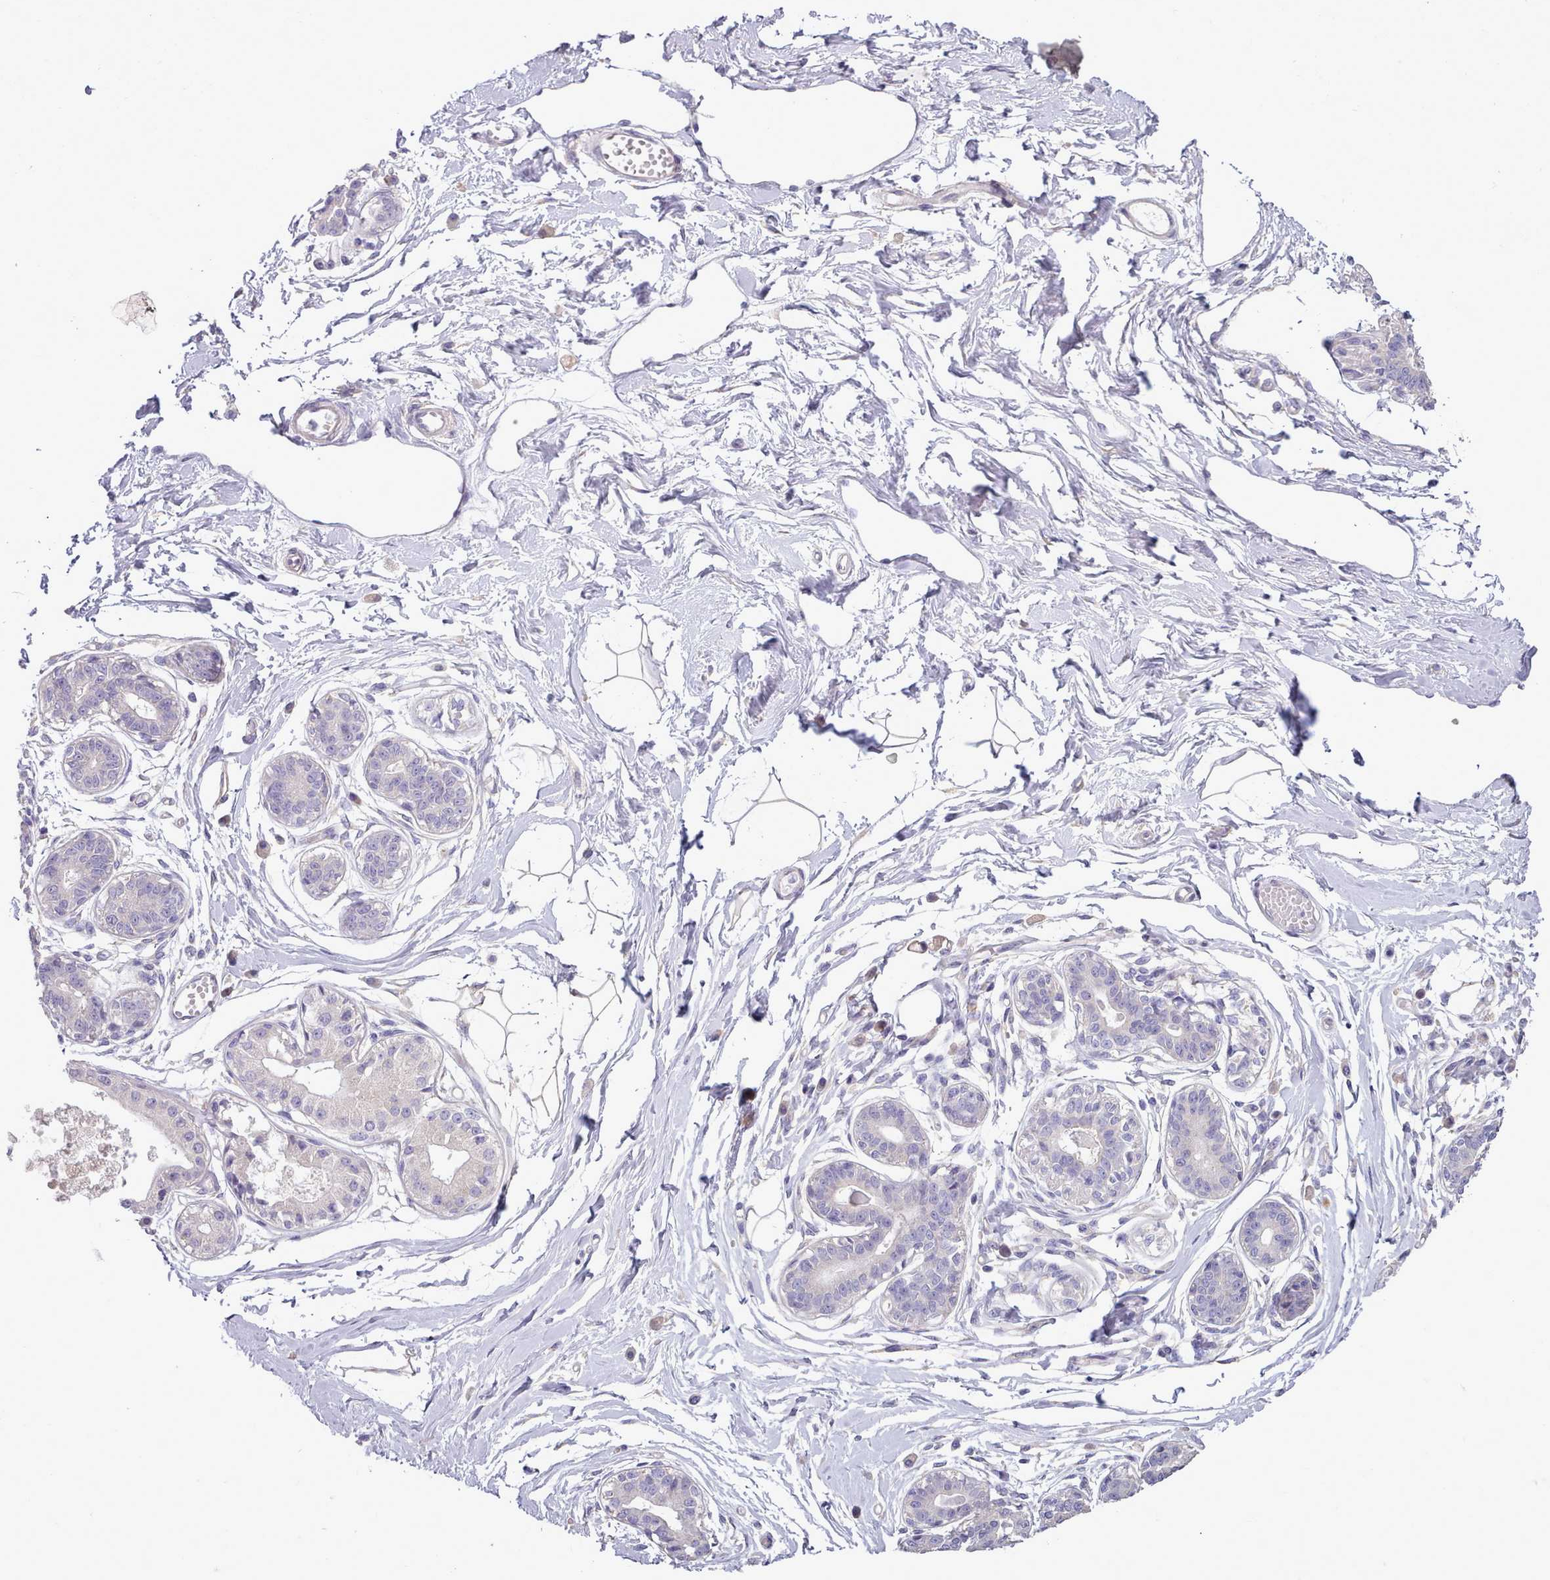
{"staining": {"intensity": "negative", "quantity": "none", "location": "none"}, "tissue": "breast", "cell_type": "Adipocytes", "image_type": "normal", "snomed": [{"axis": "morphology", "description": "Normal tissue, NOS"}, {"axis": "topography", "description": "Breast"}], "caption": "Immunohistochemistry of normal breast demonstrates no staining in adipocytes. The staining is performed using DAB brown chromogen with nuclei counter-stained in using hematoxylin.", "gene": "DPF1", "patient": {"sex": "female", "age": 45}}